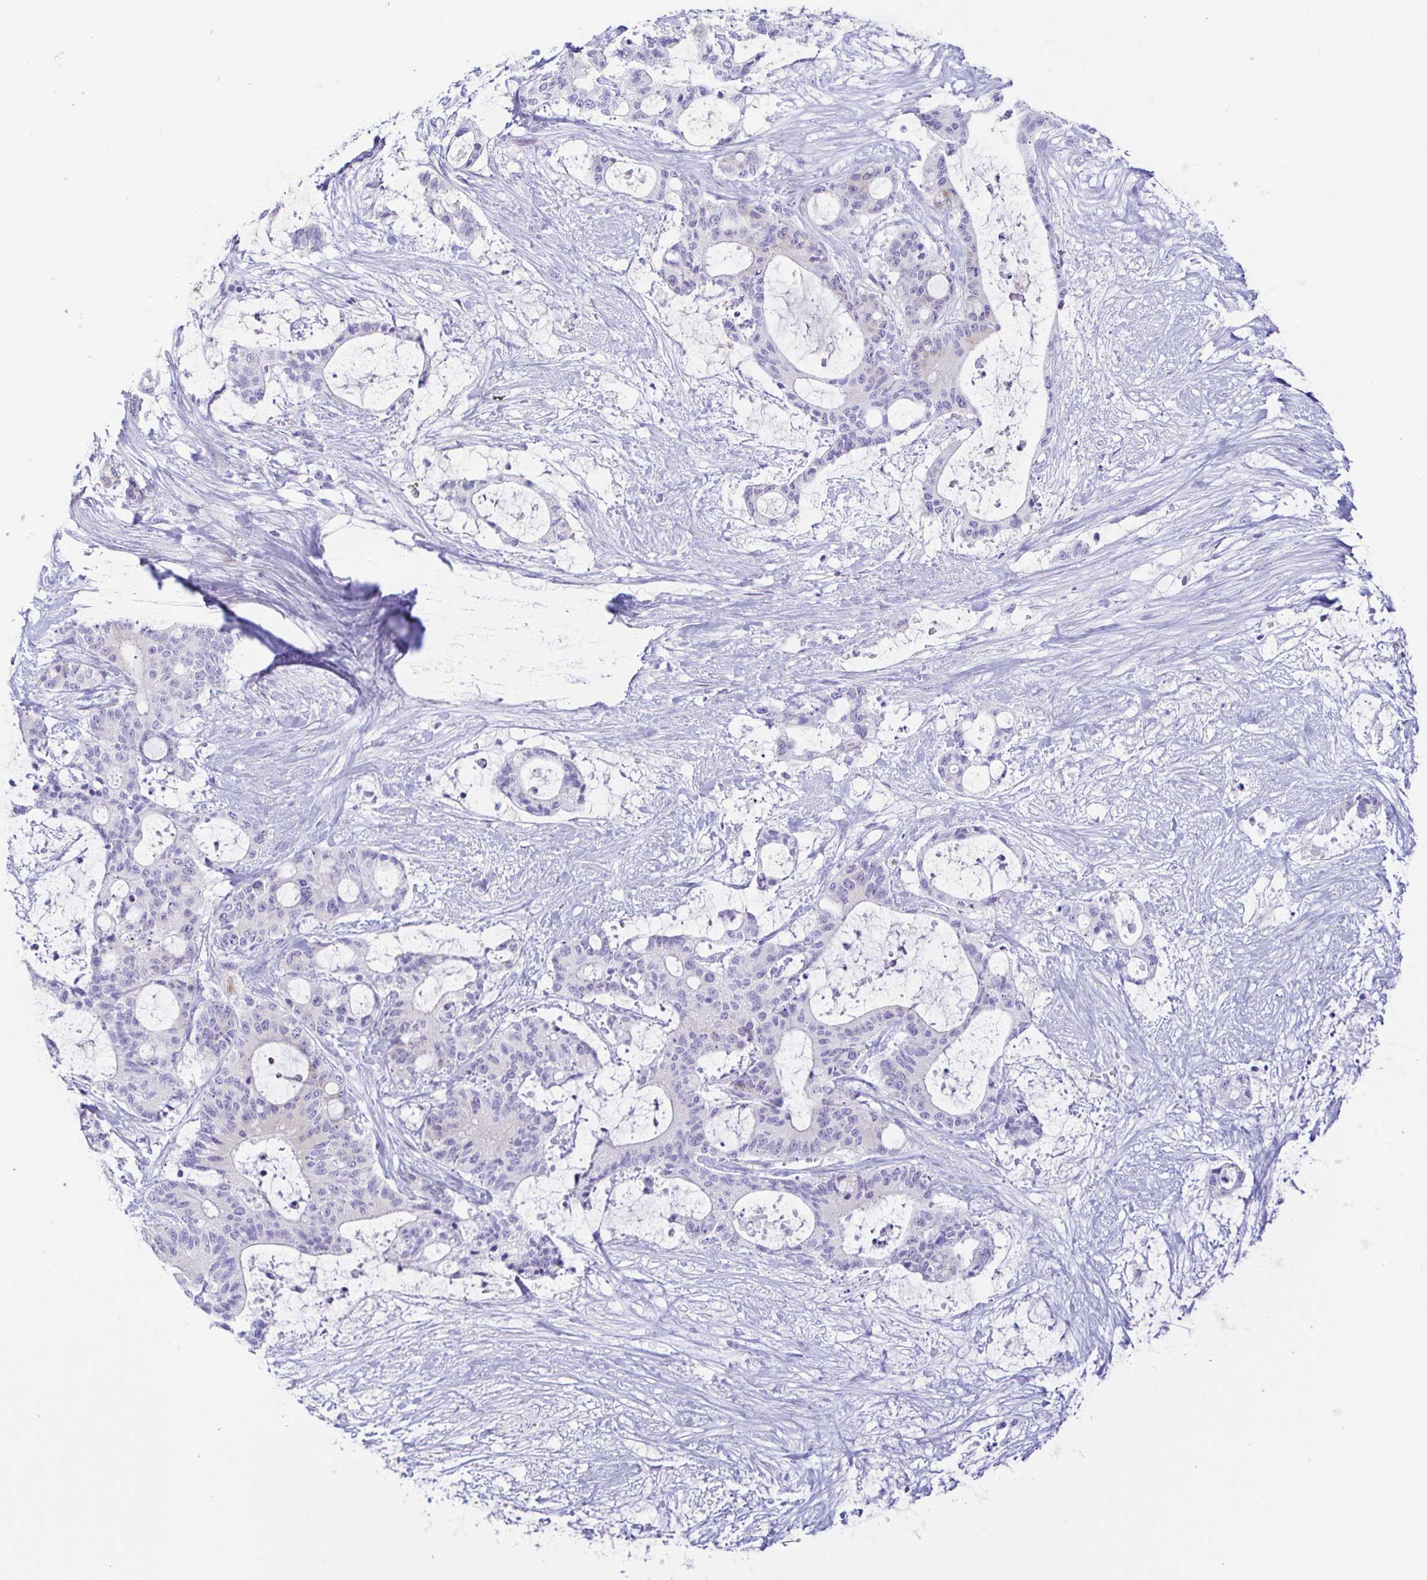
{"staining": {"intensity": "negative", "quantity": "none", "location": "none"}, "tissue": "liver cancer", "cell_type": "Tumor cells", "image_type": "cancer", "snomed": [{"axis": "morphology", "description": "Normal tissue, NOS"}, {"axis": "morphology", "description": "Cholangiocarcinoma"}, {"axis": "topography", "description": "Liver"}, {"axis": "topography", "description": "Peripheral nerve tissue"}], "caption": "IHC image of neoplastic tissue: human liver cholangiocarcinoma stained with DAB exhibits no significant protein staining in tumor cells. (Brightfield microscopy of DAB IHC at high magnification).", "gene": "PINLYP", "patient": {"sex": "female", "age": 73}}